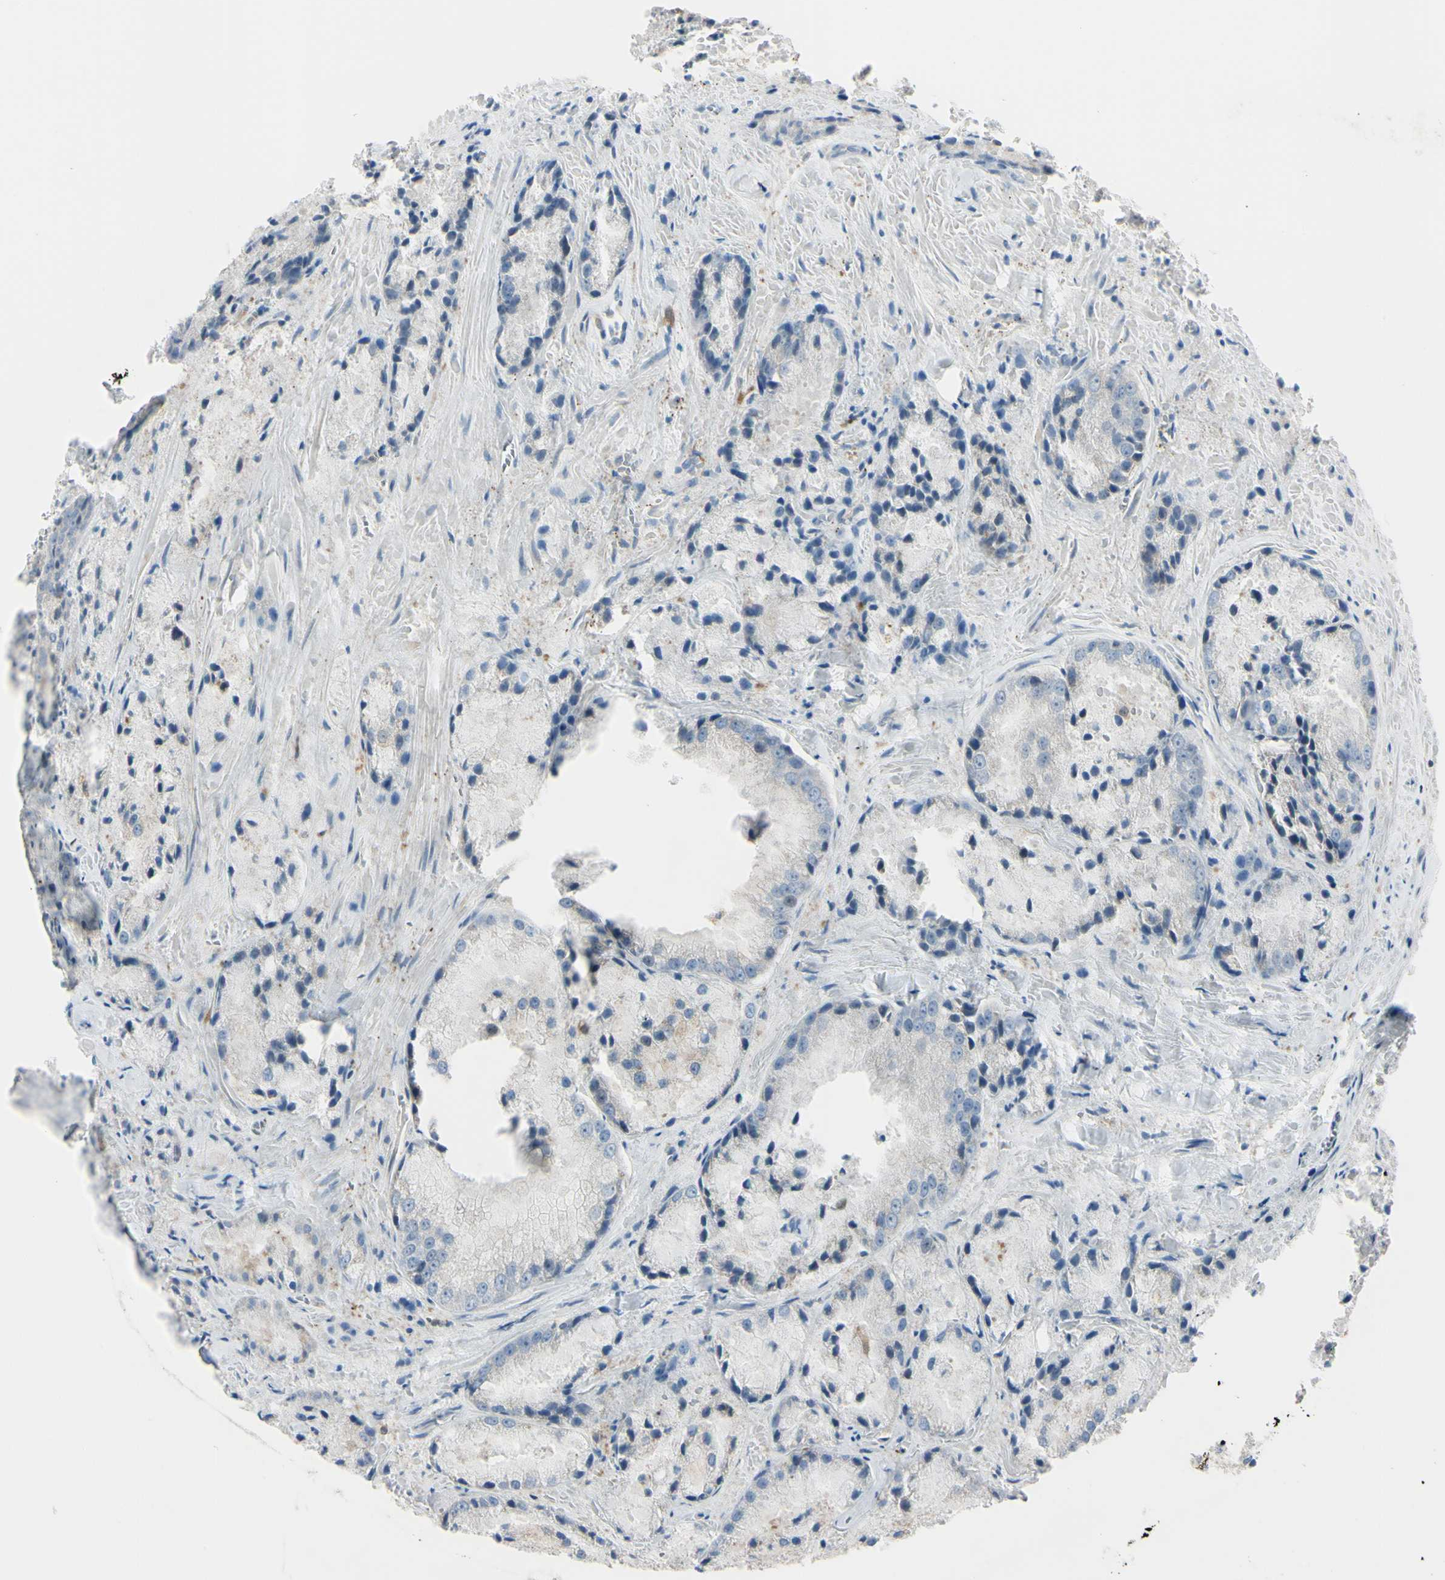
{"staining": {"intensity": "weak", "quantity": "25%-75%", "location": "cytoplasmic/membranous"}, "tissue": "prostate cancer", "cell_type": "Tumor cells", "image_type": "cancer", "snomed": [{"axis": "morphology", "description": "Adenocarcinoma, Low grade"}, {"axis": "topography", "description": "Prostate"}], "caption": "Immunohistochemistry (IHC) of prostate cancer (low-grade adenocarcinoma) shows low levels of weak cytoplasmic/membranous expression in about 25%-75% of tumor cells. The staining was performed using DAB, with brown indicating positive protein expression. Nuclei are stained blue with hematoxylin.", "gene": "CYRIB", "patient": {"sex": "male", "age": 64}}